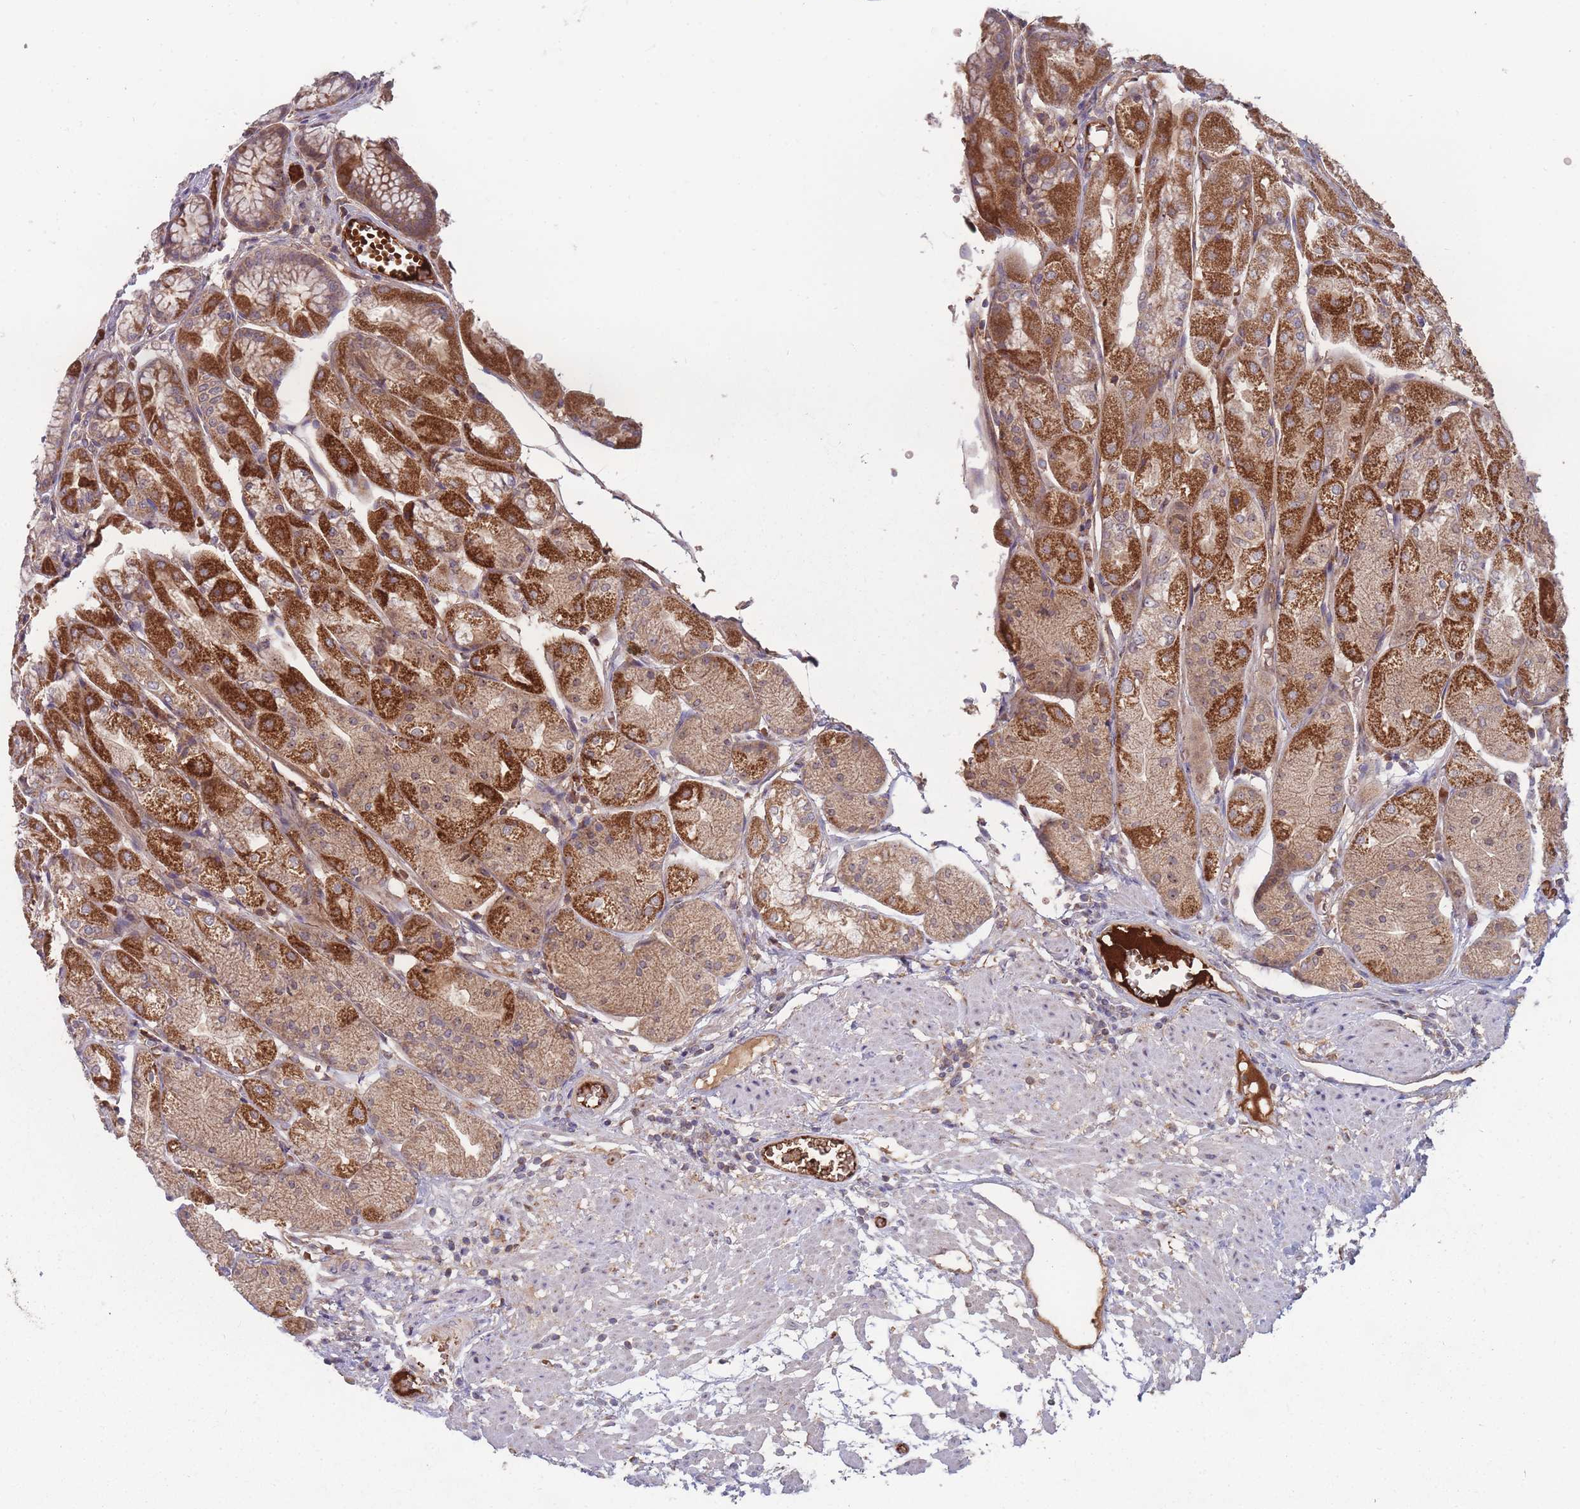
{"staining": {"intensity": "strong", "quantity": ">75%", "location": "cytoplasmic/membranous"}, "tissue": "stomach", "cell_type": "Glandular cells", "image_type": "normal", "snomed": [{"axis": "morphology", "description": "Normal tissue, NOS"}, {"axis": "topography", "description": "Stomach, upper"}], "caption": "Benign stomach was stained to show a protein in brown. There is high levels of strong cytoplasmic/membranous positivity in about >75% of glandular cells.", "gene": "SLC35B4", "patient": {"sex": "male", "age": 72}}